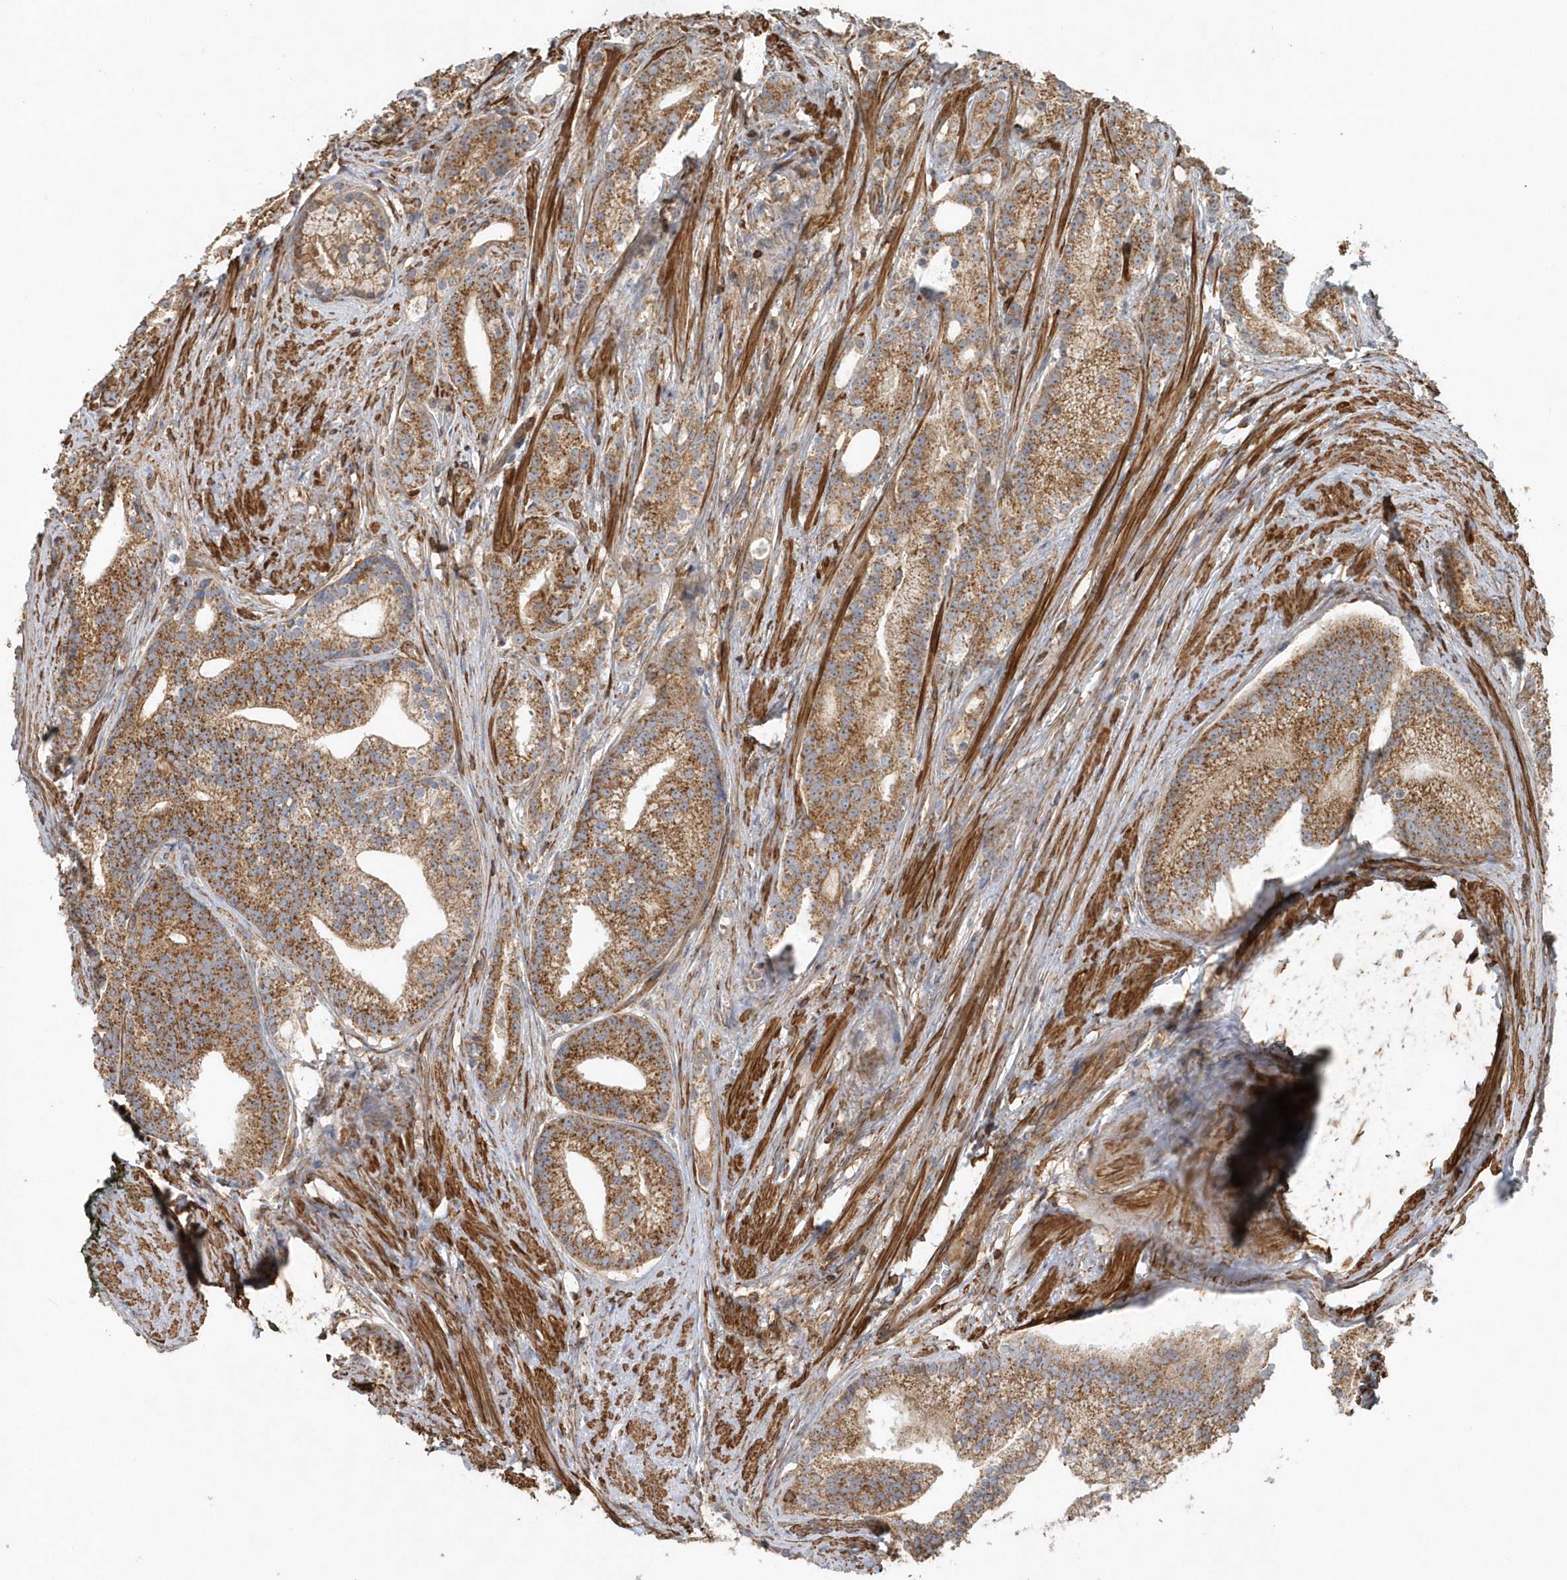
{"staining": {"intensity": "moderate", "quantity": ">75%", "location": "cytoplasmic/membranous"}, "tissue": "prostate cancer", "cell_type": "Tumor cells", "image_type": "cancer", "snomed": [{"axis": "morphology", "description": "Adenocarcinoma, Low grade"}, {"axis": "topography", "description": "Prostate"}], "caption": "Prostate adenocarcinoma (low-grade) stained with DAB immunohistochemistry displays medium levels of moderate cytoplasmic/membranous positivity in approximately >75% of tumor cells.", "gene": "MMUT", "patient": {"sex": "male", "age": 71}}